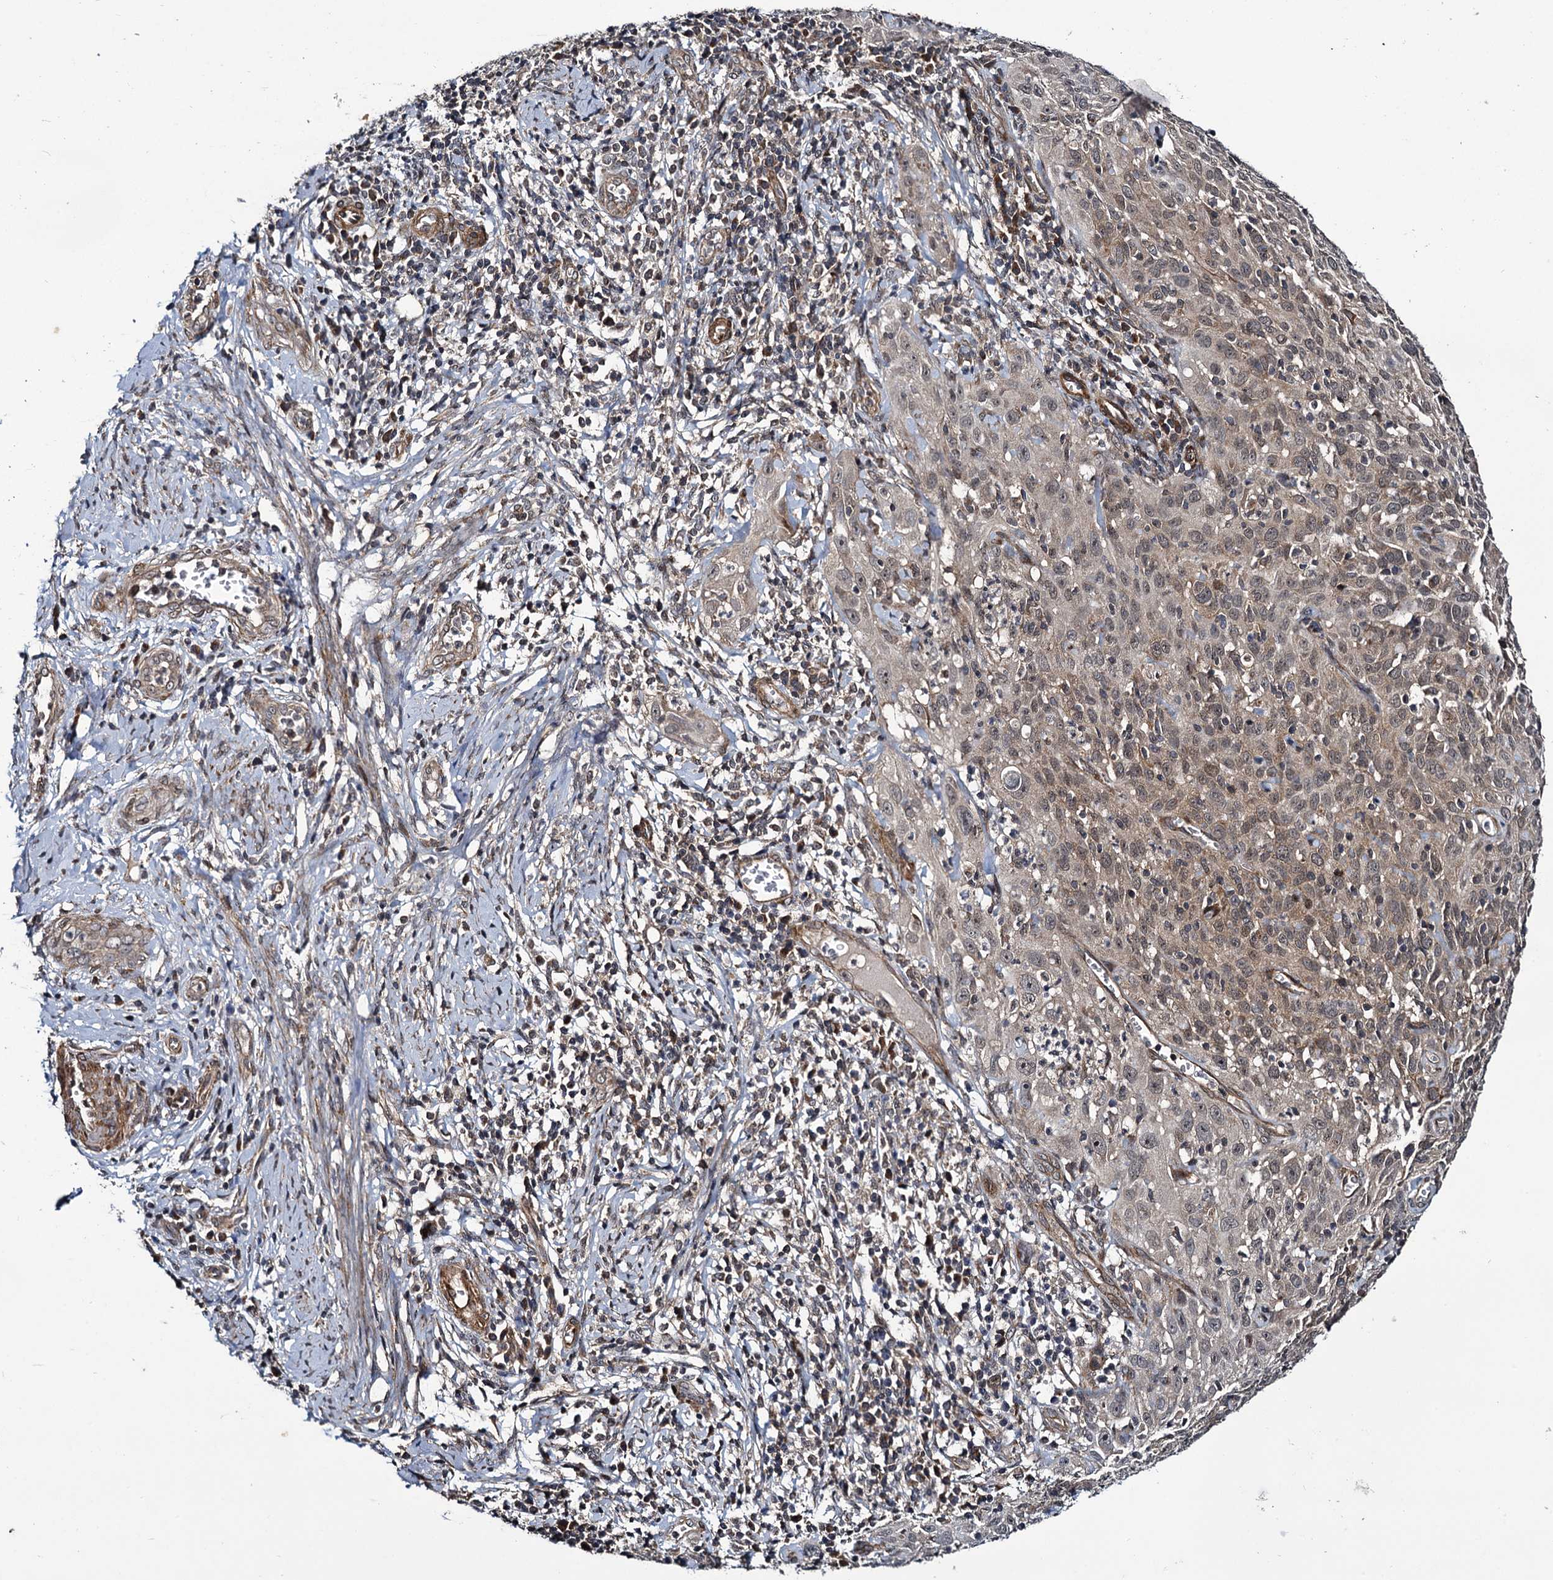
{"staining": {"intensity": "weak", "quantity": "<25%", "location": "cytoplasmic/membranous"}, "tissue": "cervical cancer", "cell_type": "Tumor cells", "image_type": "cancer", "snomed": [{"axis": "morphology", "description": "Squamous cell carcinoma, NOS"}, {"axis": "topography", "description": "Cervix"}], "caption": "Immunohistochemistry (IHC) photomicrograph of human cervical cancer (squamous cell carcinoma) stained for a protein (brown), which reveals no expression in tumor cells.", "gene": "ARHGAP42", "patient": {"sex": "female", "age": 31}}